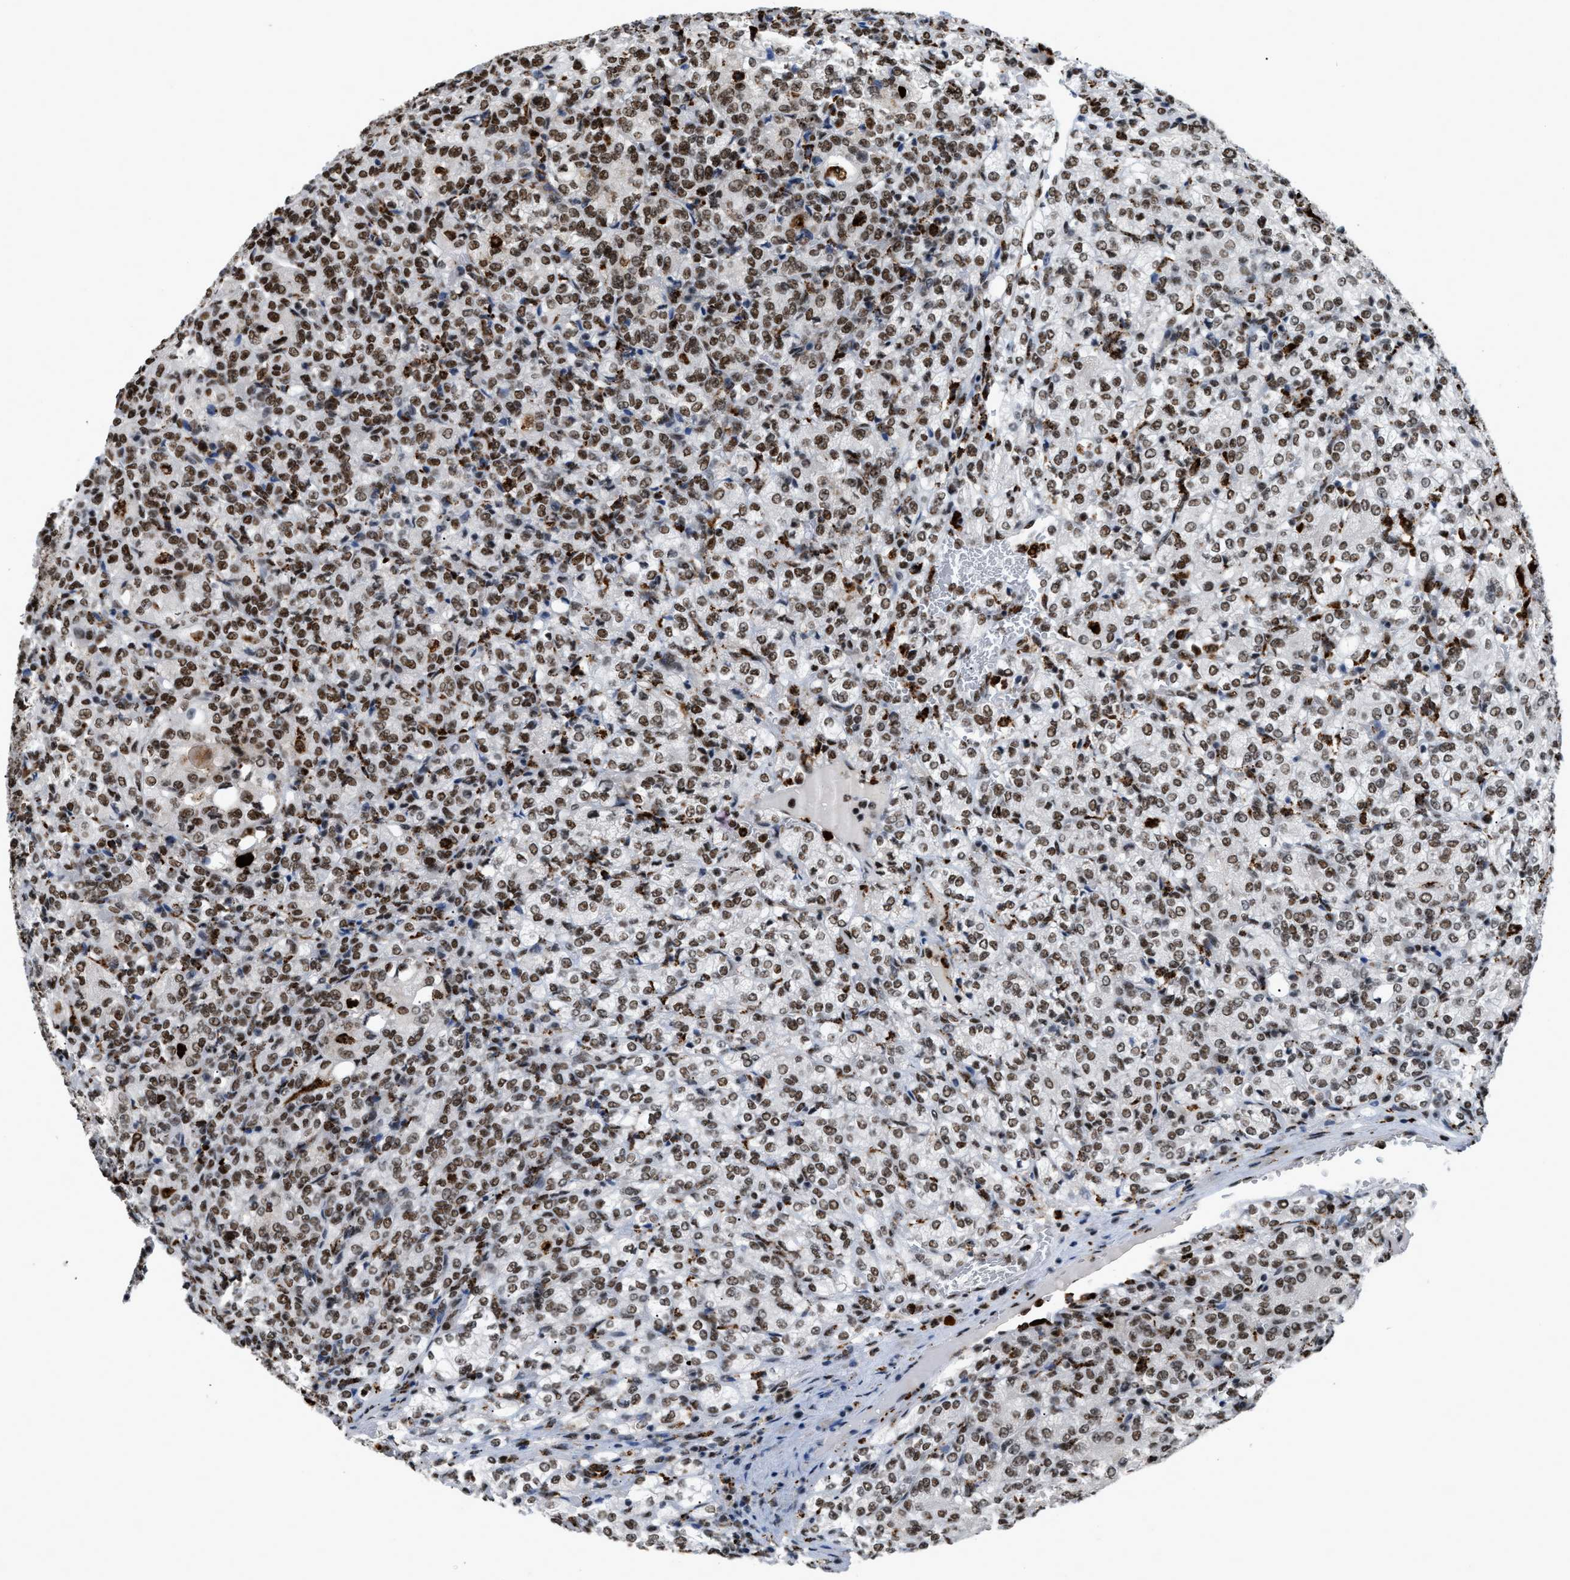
{"staining": {"intensity": "moderate", "quantity": ">75%", "location": "nuclear"}, "tissue": "renal cancer", "cell_type": "Tumor cells", "image_type": "cancer", "snomed": [{"axis": "morphology", "description": "Adenocarcinoma, NOS"}, {"axis": "topography", "description": "Kidney"}], "caption": "Immunohistochemistry (IHC) (DAB (3,3'-diaminobenzidine)) staining of human adenocarcinoma (renal) reveals moderate nuclear protein staining in approximately >75% of tumor cells. The protein of interest is stained brown, and the nuclei are stained in blue (DAB (3,3'-diaminobenzidine) IHC with brightfield microscopy, high magnification).", "gene": "NUMA1", "patient": {"sex": "male", "age": 77}}